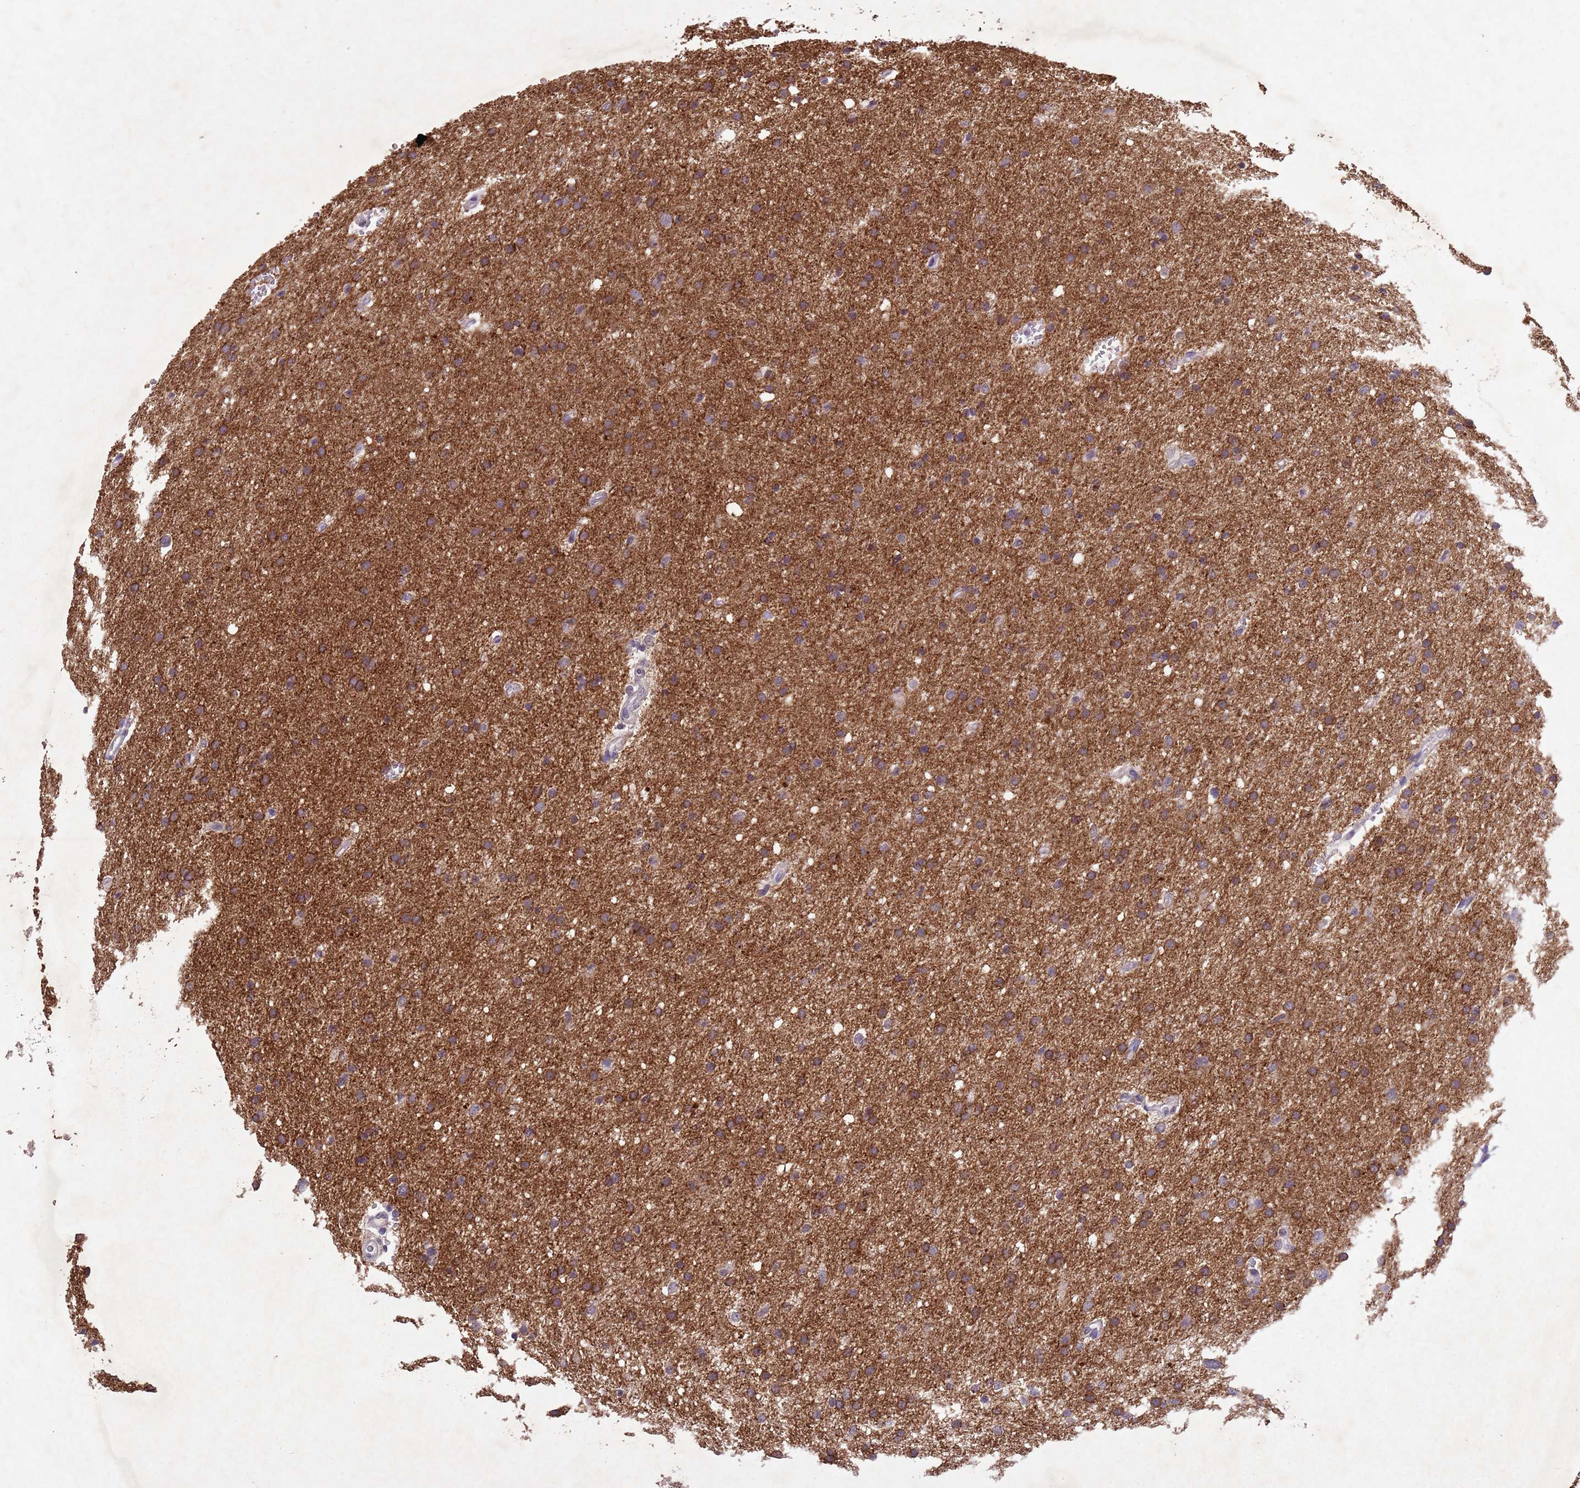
{"staining": {"intensity": "strong", "quantity": ">75%", "location": "cytoplasmic/membranous"}, "tissue": "glioma", "cell_type": "Tumor cells", "image_type": "cancer", "snomed": [{"axis": "morphology", "description": "Glioma, malignant, High grade"}, {"axis": "topography", "description": "Cerebral cortex"}], "caption": "Protein staining displays strong cytoplasmic/membranous staining in approximately >75% of tumor cells in malignant high-grade glioma.", "gene": "NLRP11", "patient": {"sex": "female", "age": 36}}